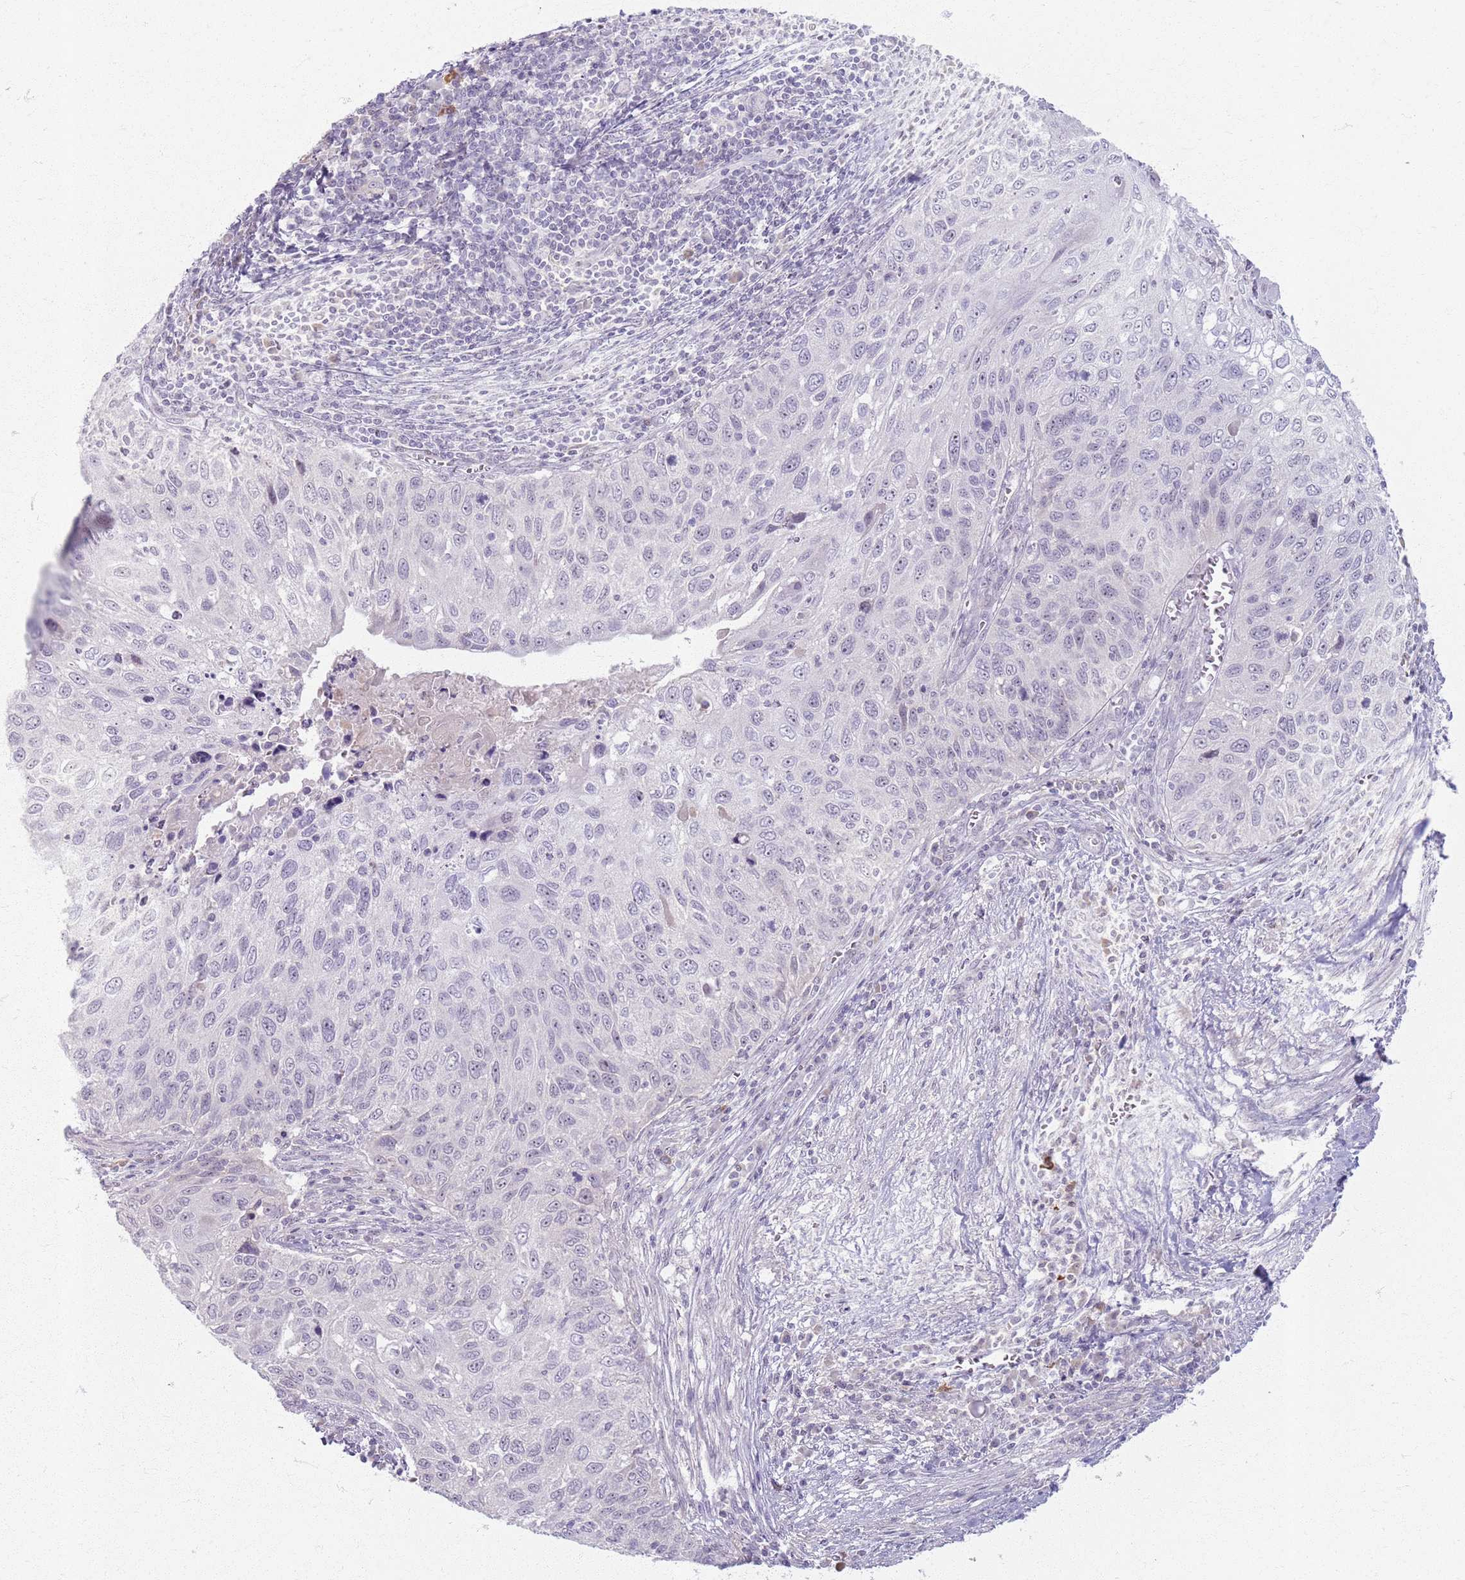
{"staining": {"intensity": "negative", "quantity": "none", "location": "none"}, "tissue": "cervical cancer", "cell_type": "Tumor cells", "image_type": "cancer", "snomed": [{"axis": "morphology", "description": "Squamous cell carcinoma, NOS"}, {"axis": "topography", "description": "Cervix"}], "caption": "This is an immunohistochemistry (IHC) micrograph of cervical cancer. There is no positivity in tumor cells.", "gene": "CRIPT", "patient": {"sex": "female", "age": 70}}